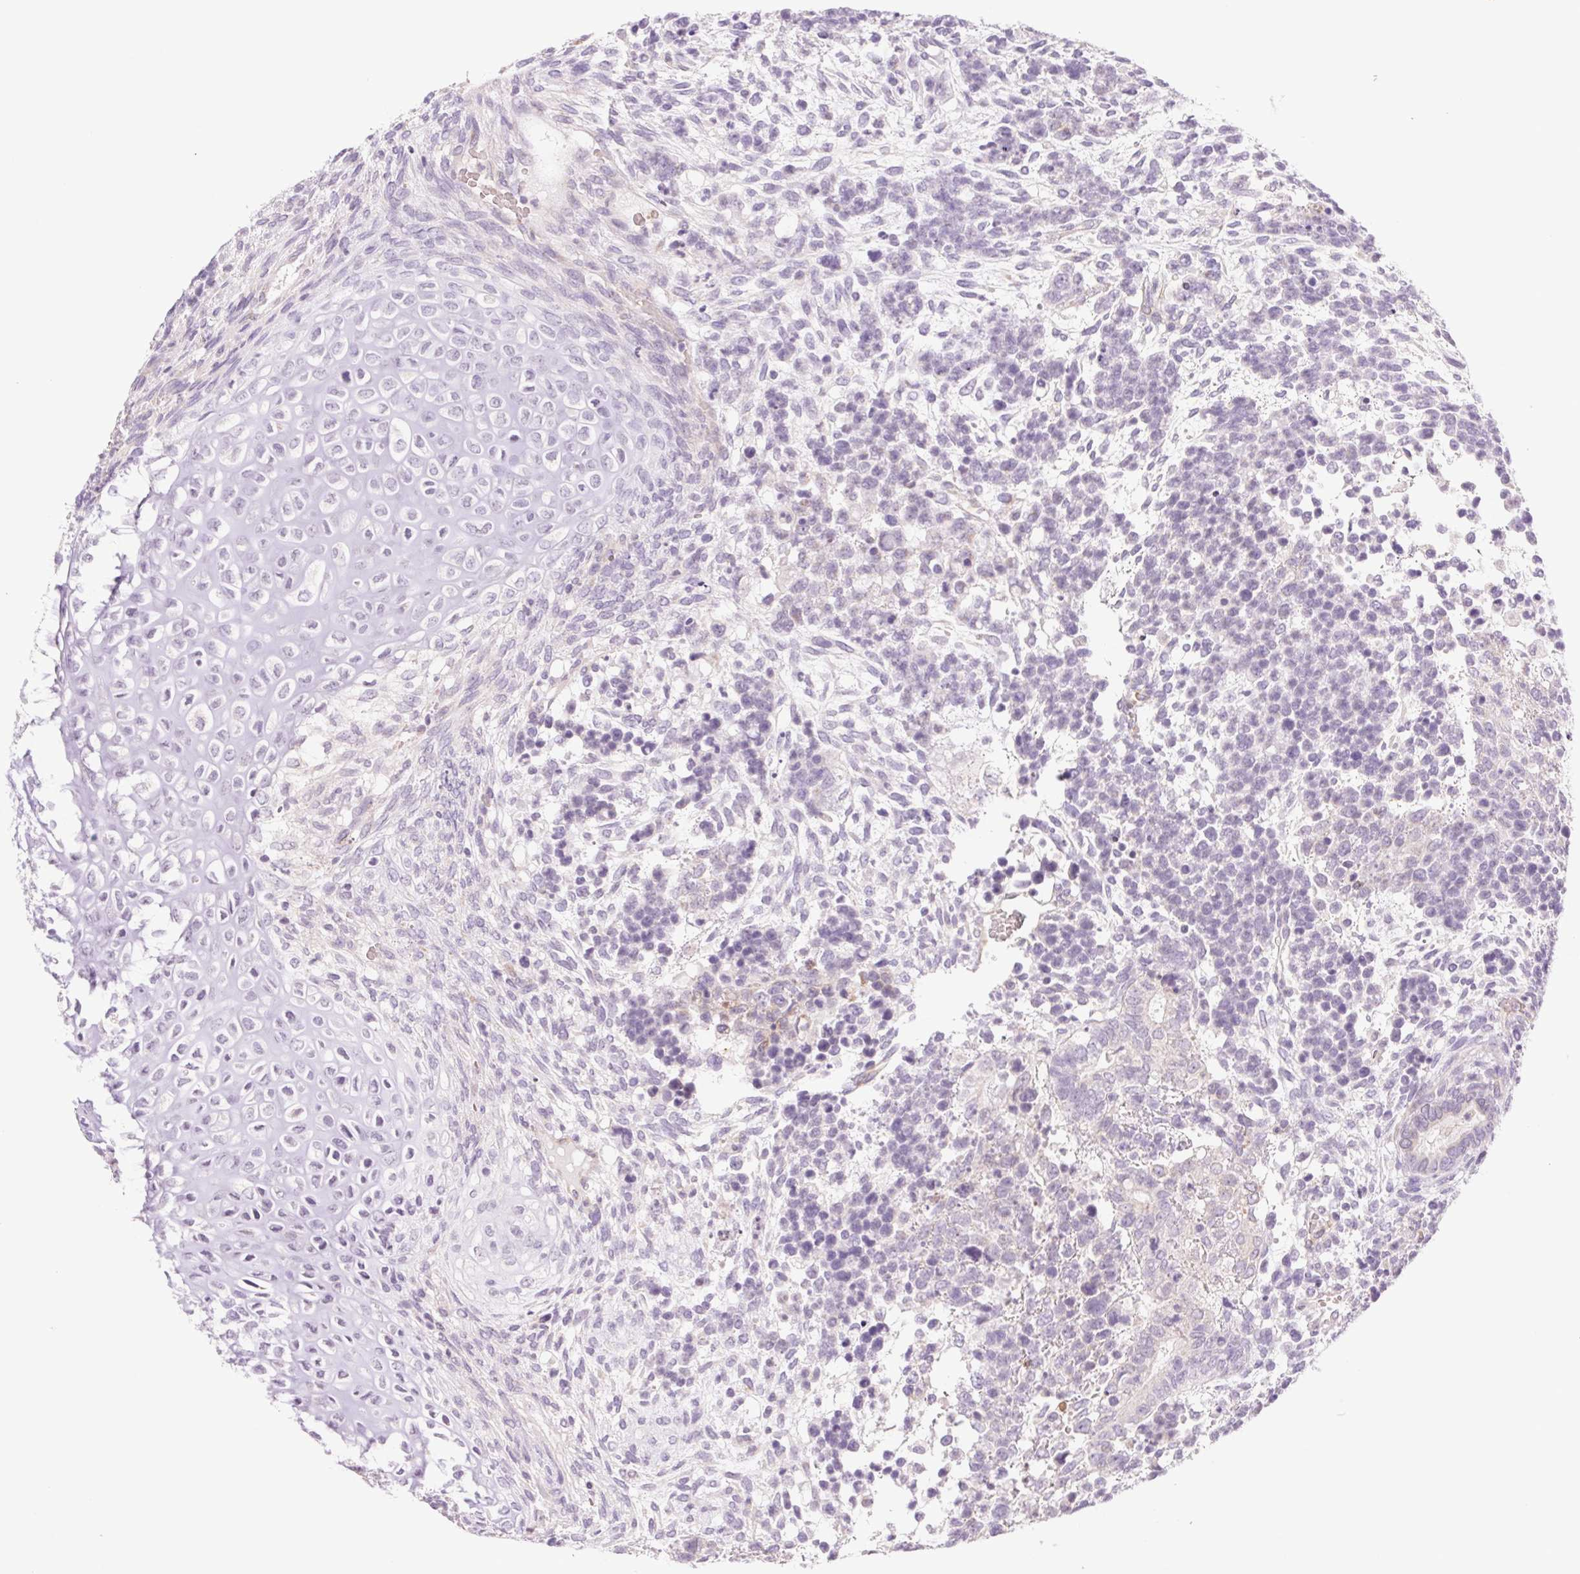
{"staining": {"intensity": "negative", "quantity": "none", "location": "none"}, "tissue": "testis cancer", "cell_type": "Tumor cells", "image_type": "cancer", "snomed": [{"axis": "morphology", "description": "Carcinoma, Embryonal, NOS"}, {"axis": "topography", "description": "Testis"}], "caption": "The histopathology image shows no significant positivity in tumor cells of testis cancer (embryonal carcinoma).", "gene": "IGFL3", "patient": {"sex": "male", "age": 23}}